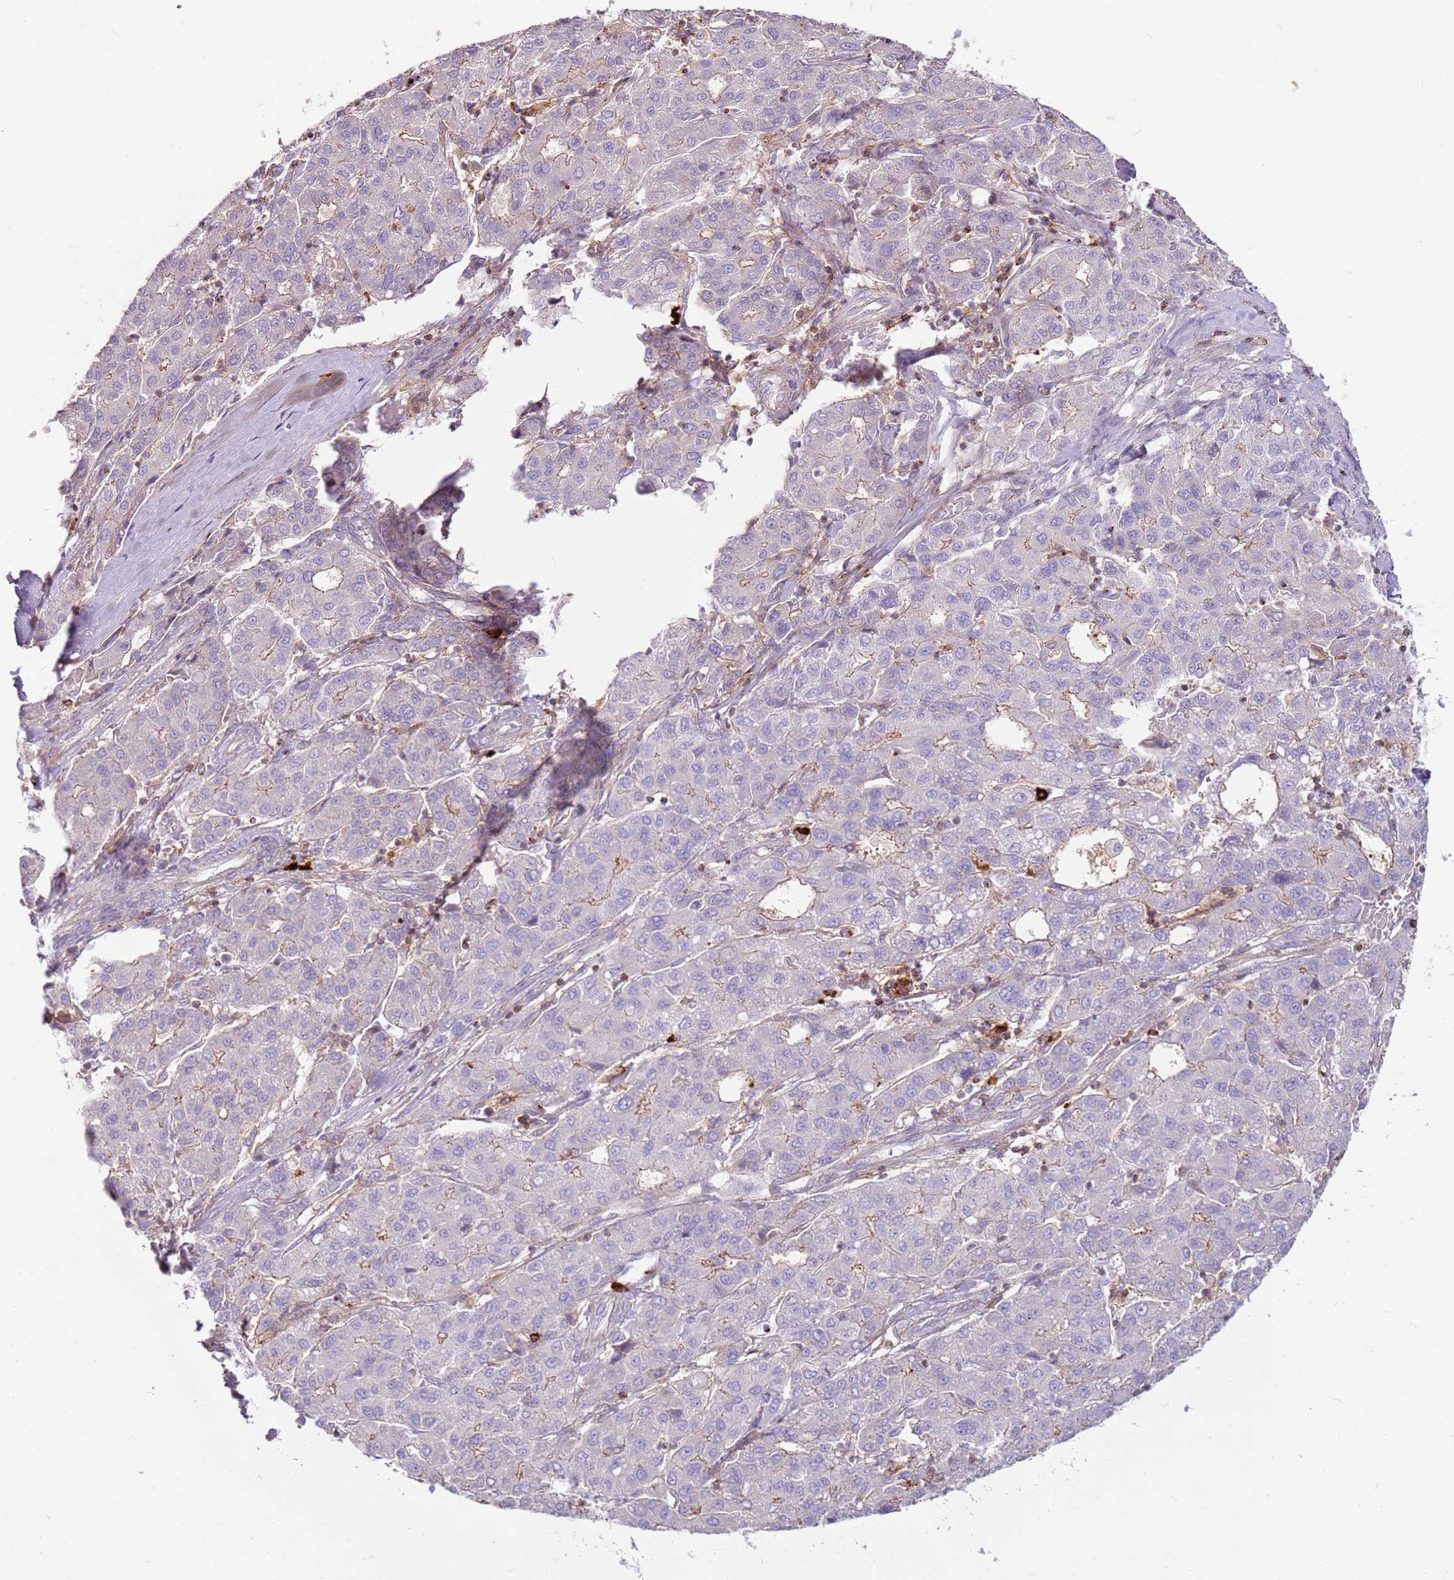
{"staining": {"intensity": "weak", "quantity": "<25%", "location": "cytoplasmic/membranous"}, "tissue": "liver cancer", "cell_type": "Tumor cells", "image_type": "cancer", "snomed": [{"axis": "morphology", "description": "Carcinoma, Hepatocellular, NOS"}, {"axis": "topography", "description": "Liver"}], "caption": "The histopathology image demonstrates no staining of tumor cells in hepatocellular carcinoma (liver).", "gene": "FPR1", "patient": {"sex": "male", "age": 65}}